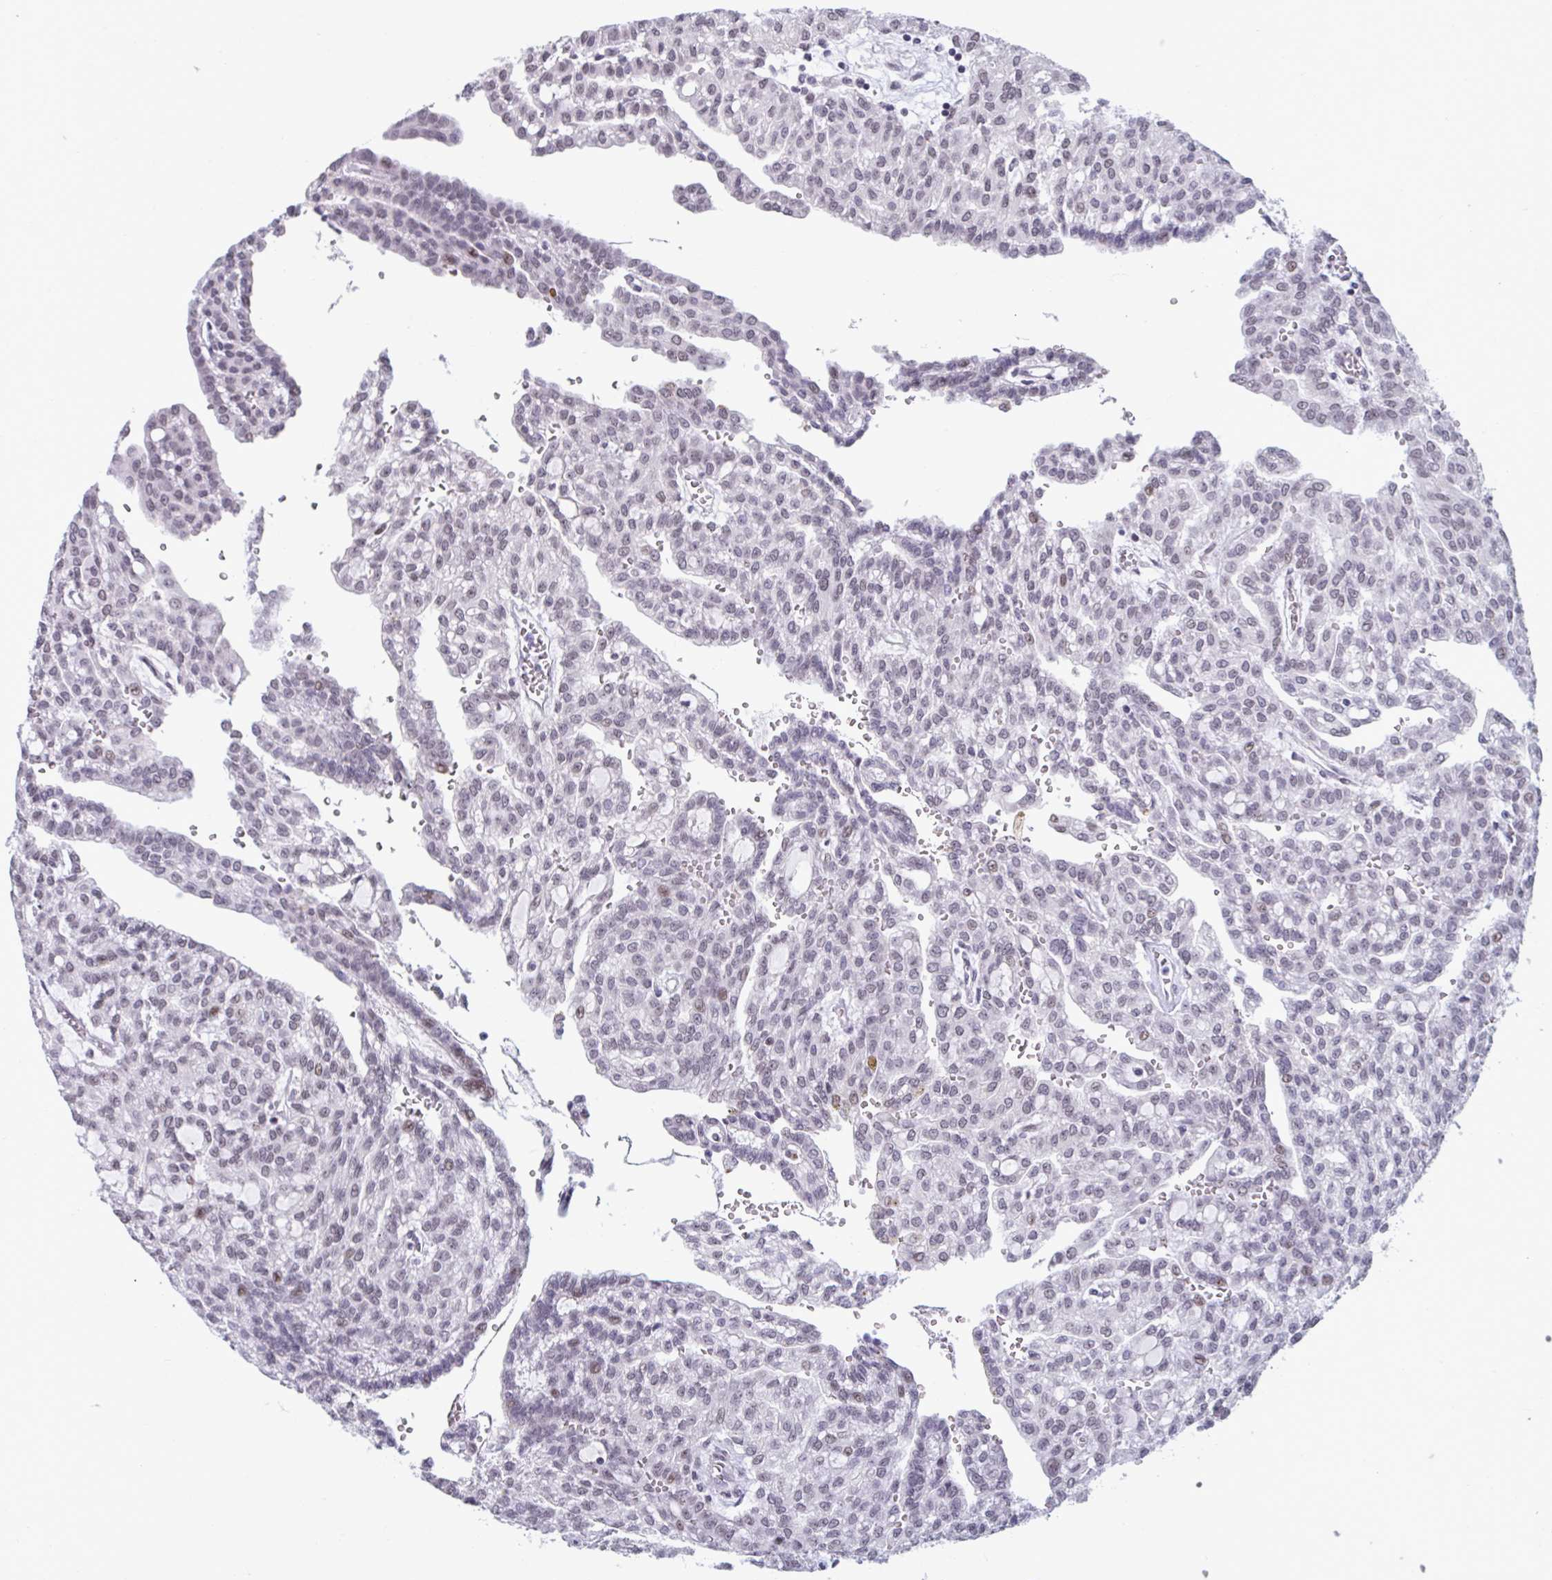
{"staining": {"intensity": "weak", "quantity": "25%-75%", "location": "nuclear"}, "tissue": "renal cancer", "cell_type": "Tumor cells", "image_type": "cancer", "snomed": [{"axis": "morphology", "description": "Adenocarcinoma, NOS"}, {"axis": "topography", "description": "Kidney"}], "caption": "A photomicrograph of adenocarcinoma (renal) stained for a protein demonstrates weak nuclear brown staining in tumor cells. Using DAB (3,3'-diaminobenzidine) (brown) and hematoxylin (blue) stains, captured at high magnification using brightfield microscopy.", "gene": "HSD17B6", "patient": {"sex": "male", "age": 63}}